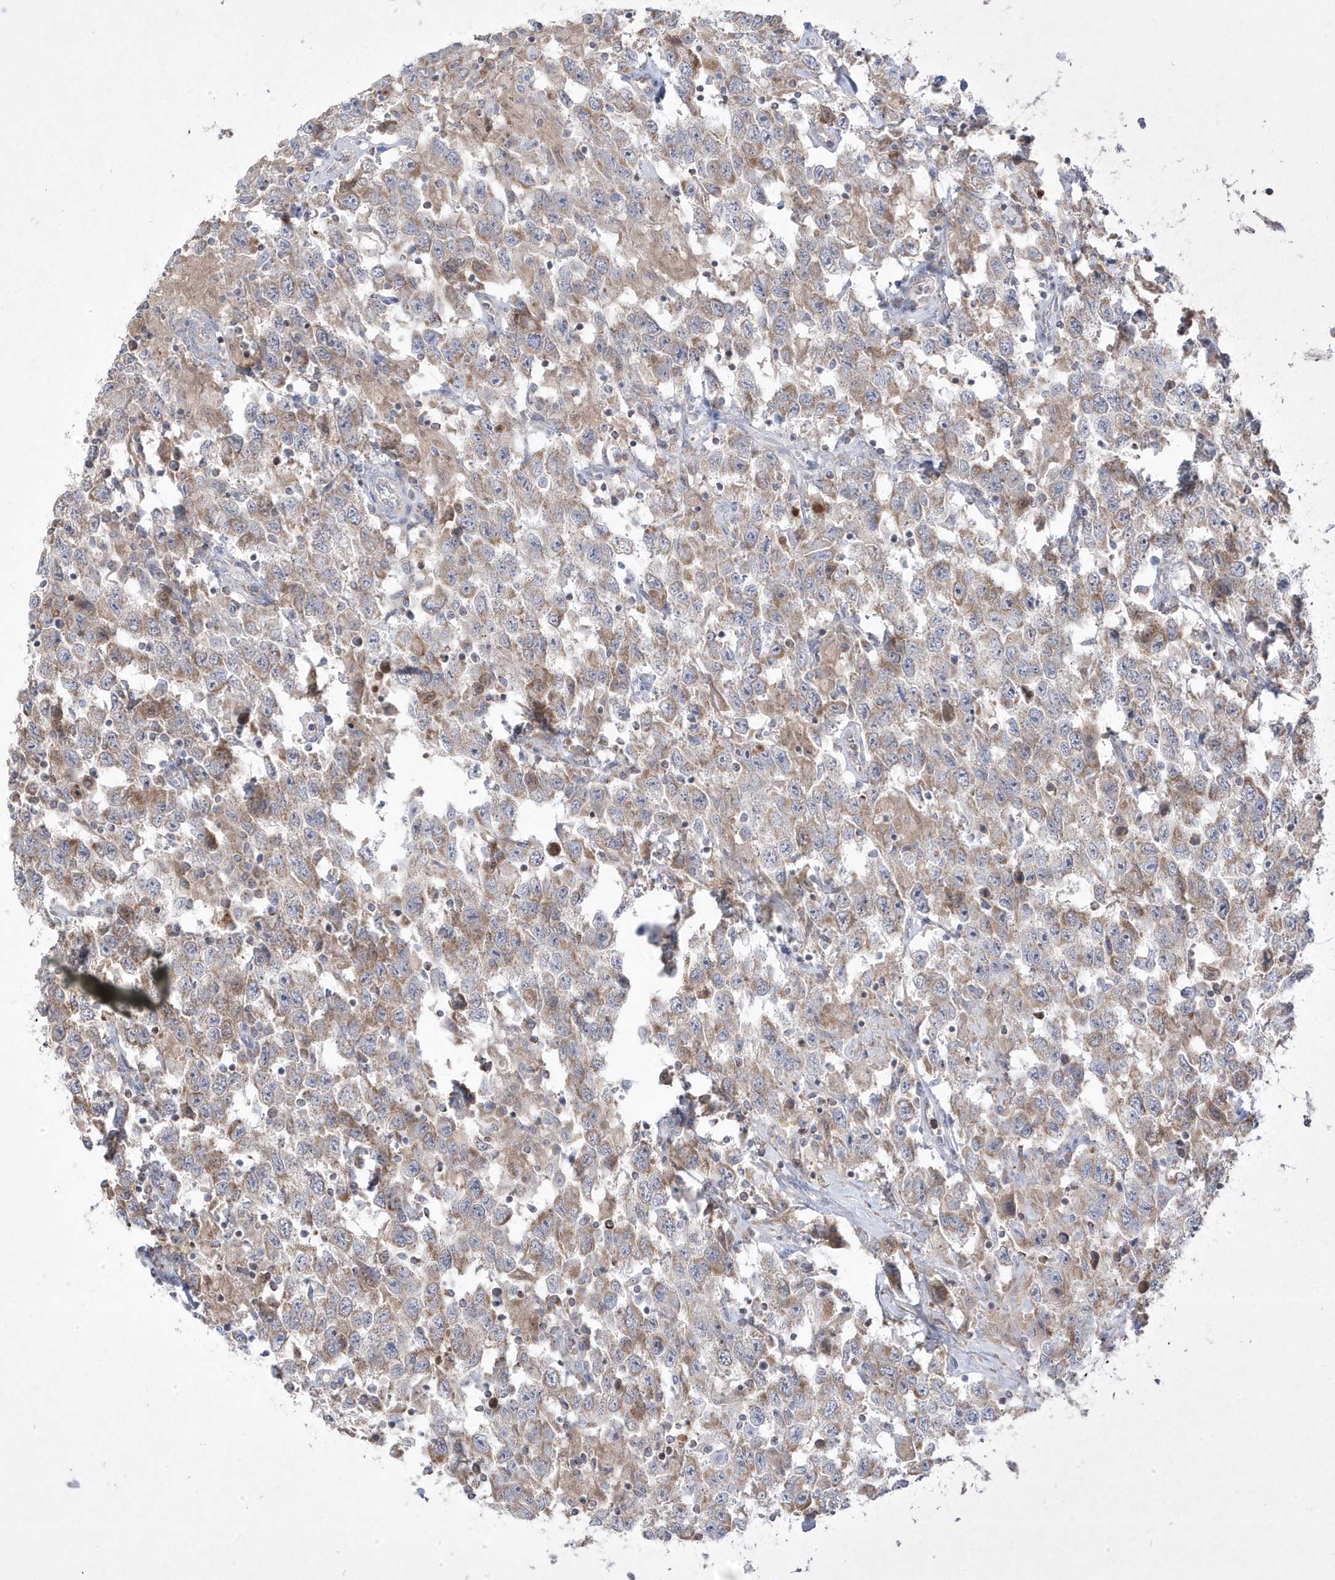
{"staining": {"intensity": "weak", "quantity": ">75%", "location": "cytoplasmic/membranous"}, "tissue": "testis cancer", "cell_type": "Tumor cells", "image_type": "cancer", "snomed": [{"axis": "morphology", "description": "Seminoma, NOS"}, {"axis": "topography", "description": "Testis"}], "caption": "Testis cancer (seminoma) stained with DAB immunohistochemistry displays low levels of weak cytoplasmic/membranous positivity in about >75% of tumor cells.", "gene": "ADAMTSL3", "patient": {"sex": "male", "age": 41}}